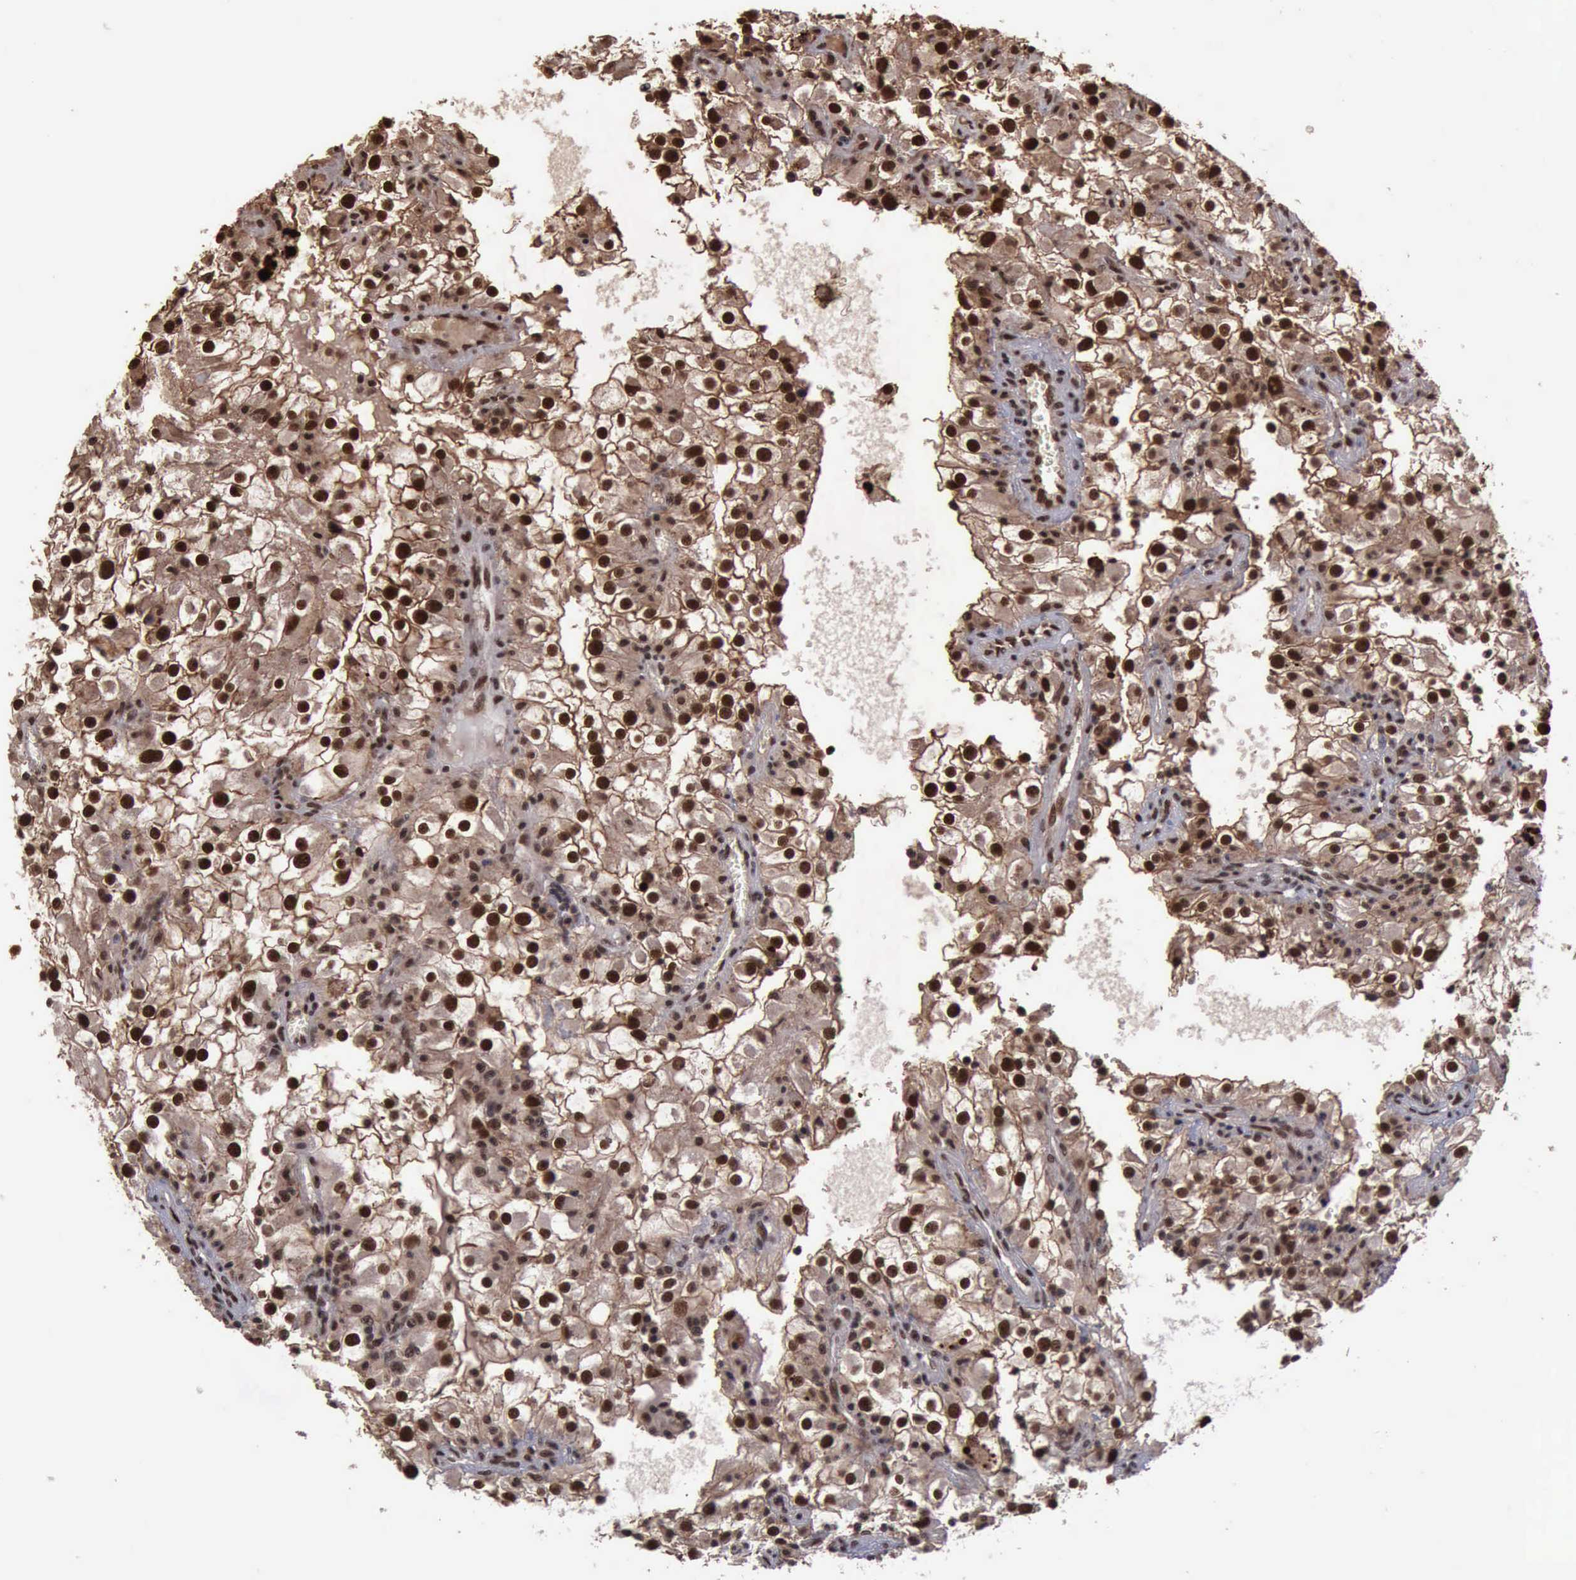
{"staining": {"intensity": "strong", "quantity": ">75%", "location": "cytoplasmic/membranous,nuclear"}, "tissue": "renal cancer", "cell_type": "Tumor cells", "image_type": "cancer", "snomed": [{"axis": "morphology", "description": "Adenocarcinoma, NOS"}, {"axis": "topography", "description": "Kidney"}], "caption": "Protein expression analysis of human adenocarcinoma (renal) reveals strong cytoplasmic/membranous and nuclear positivity in approximately >75% of tumor cells.", "gene": "TRMT2A", "patient": {"sex": "female", "age": 52}}